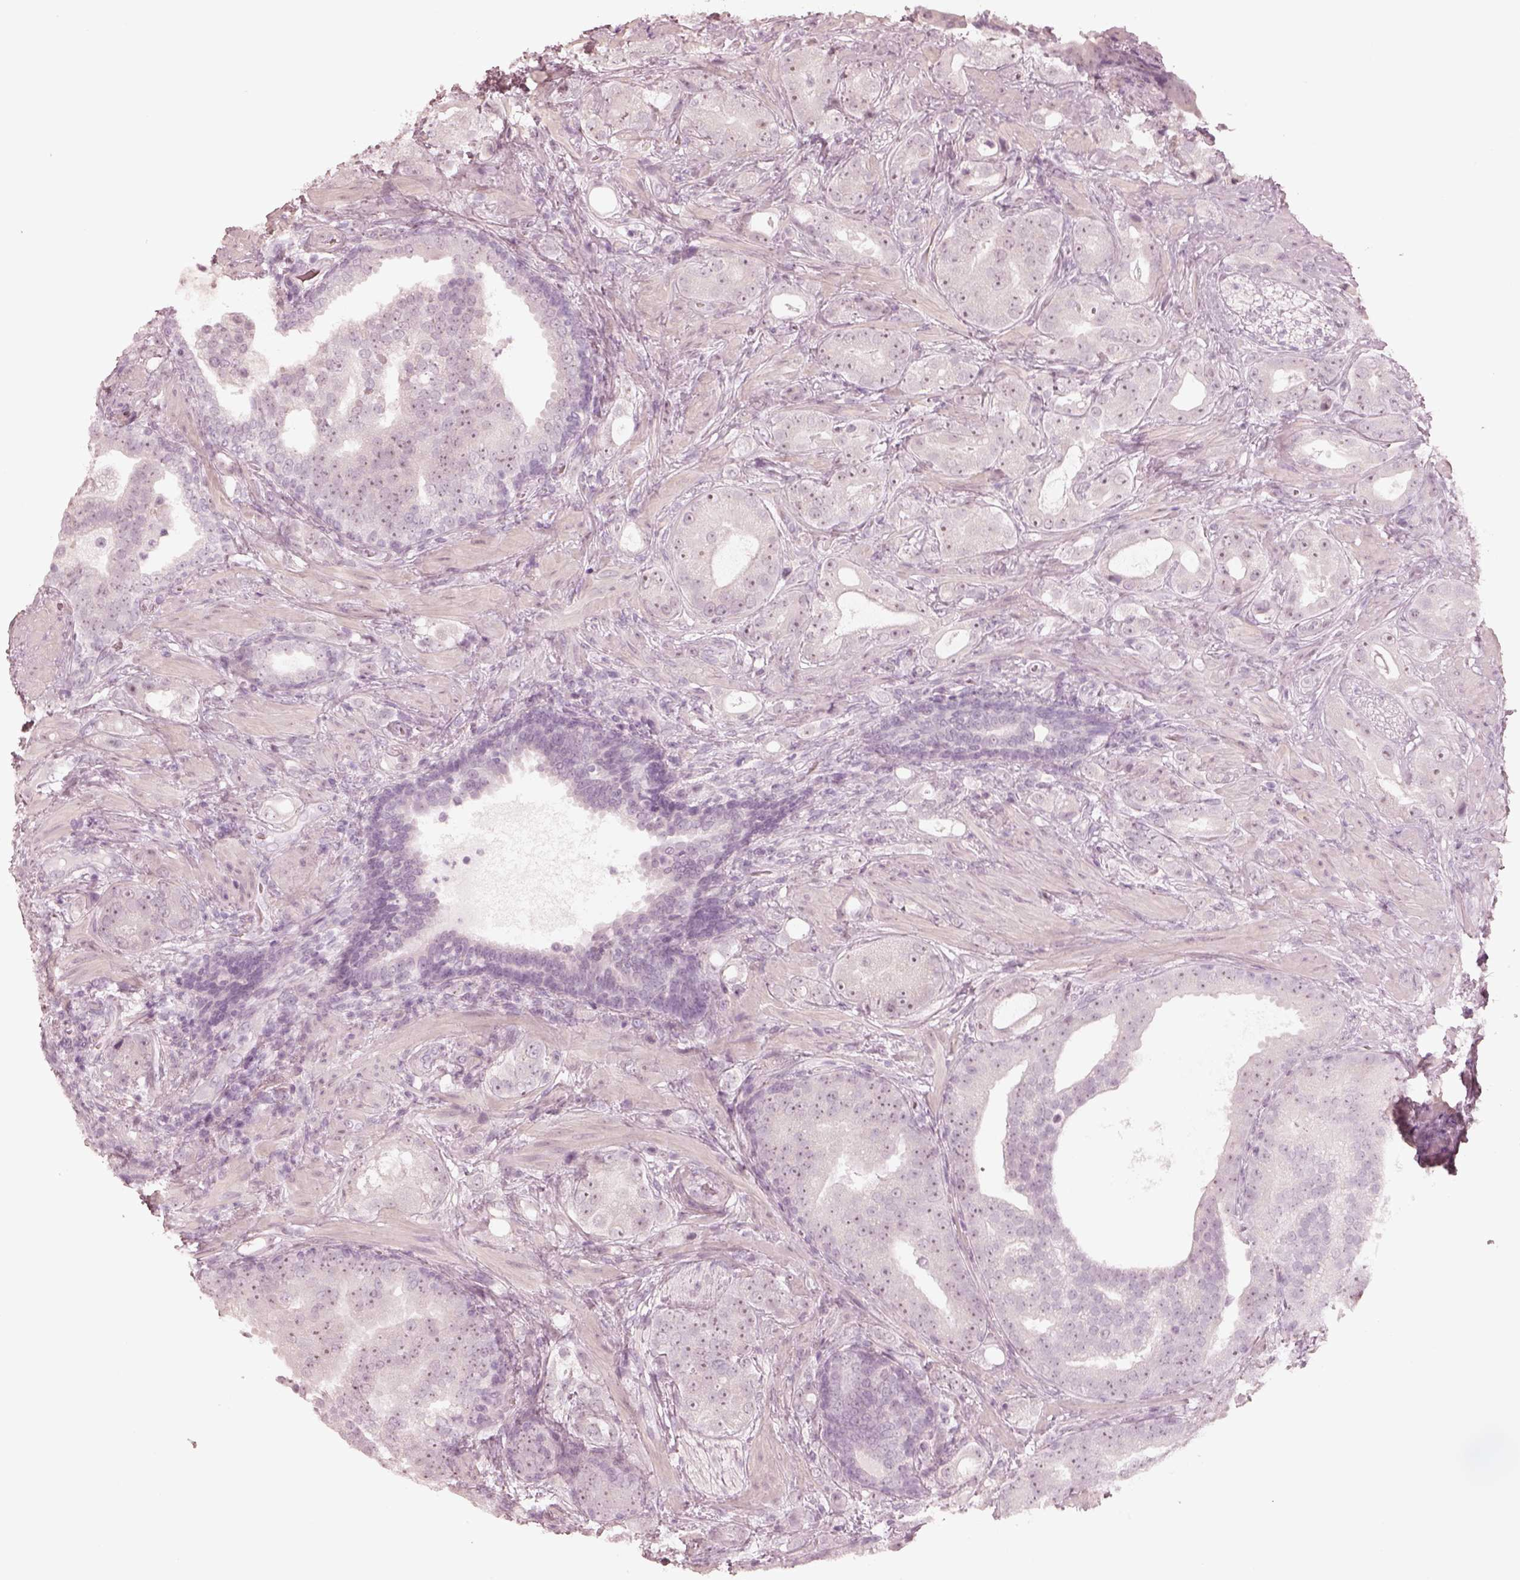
{"staining": {"intensity": "negative", "quantity": "none", "location": "none"}, "tissue": "prostate cancer", "cell_type": "Tumor cells", "image_type": "cancer", "snomed": [{"axis": "morphology", "description": "Adenocarcinoma, NOS"}, {"axis": "topography", "description": "Prostate"}], "caption": "IHC micrograph of human prostate cancer (adenocarcinoma) stained for a protein (brown), which reveals no staining in tumor cells.", "gene": "CALR3", "patient": {"sex": "male", "age": 57}}